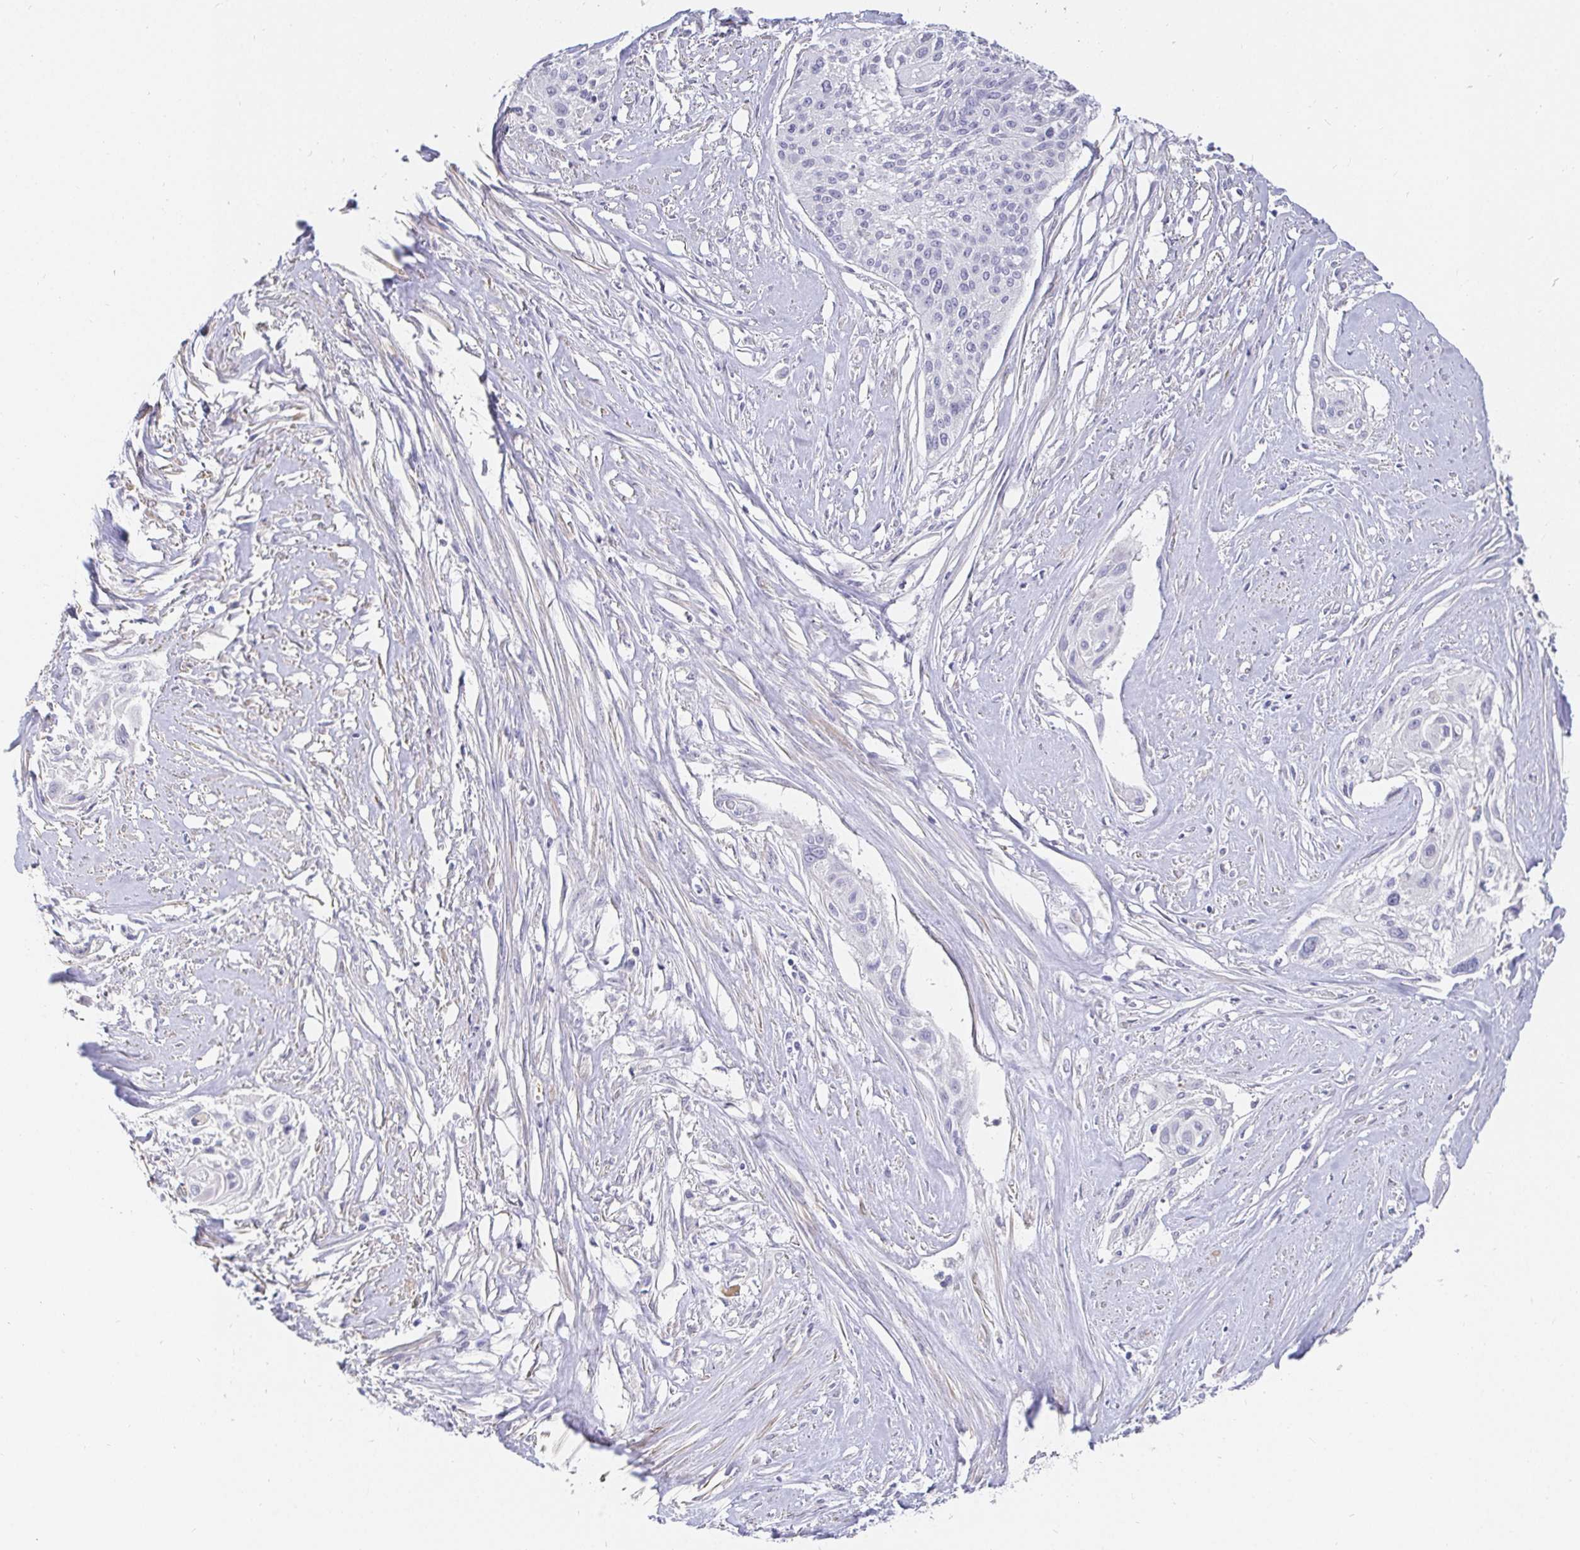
{"staining": {"intensity": "negative", "quantity": "none", "location": "none"}, "tissue": "cervical cancer", "cell_type": "Tumor cells", "image_type": "cancer", "snomed": [{"axis": "morphology", "description": "Squamous cell carcinoma, NOS"}, {"axis": "topography", "description": "Cervix"}], "caption": "Protein analysis of squamous cell carcinoma (cervical) demonstrates no significant expression in tumor cells. (Immunohistochemistry (ihc), brightfield microscopy, high magnification).", "gene": "FGF21", "patient": {"sex": "female", "age": 49}}